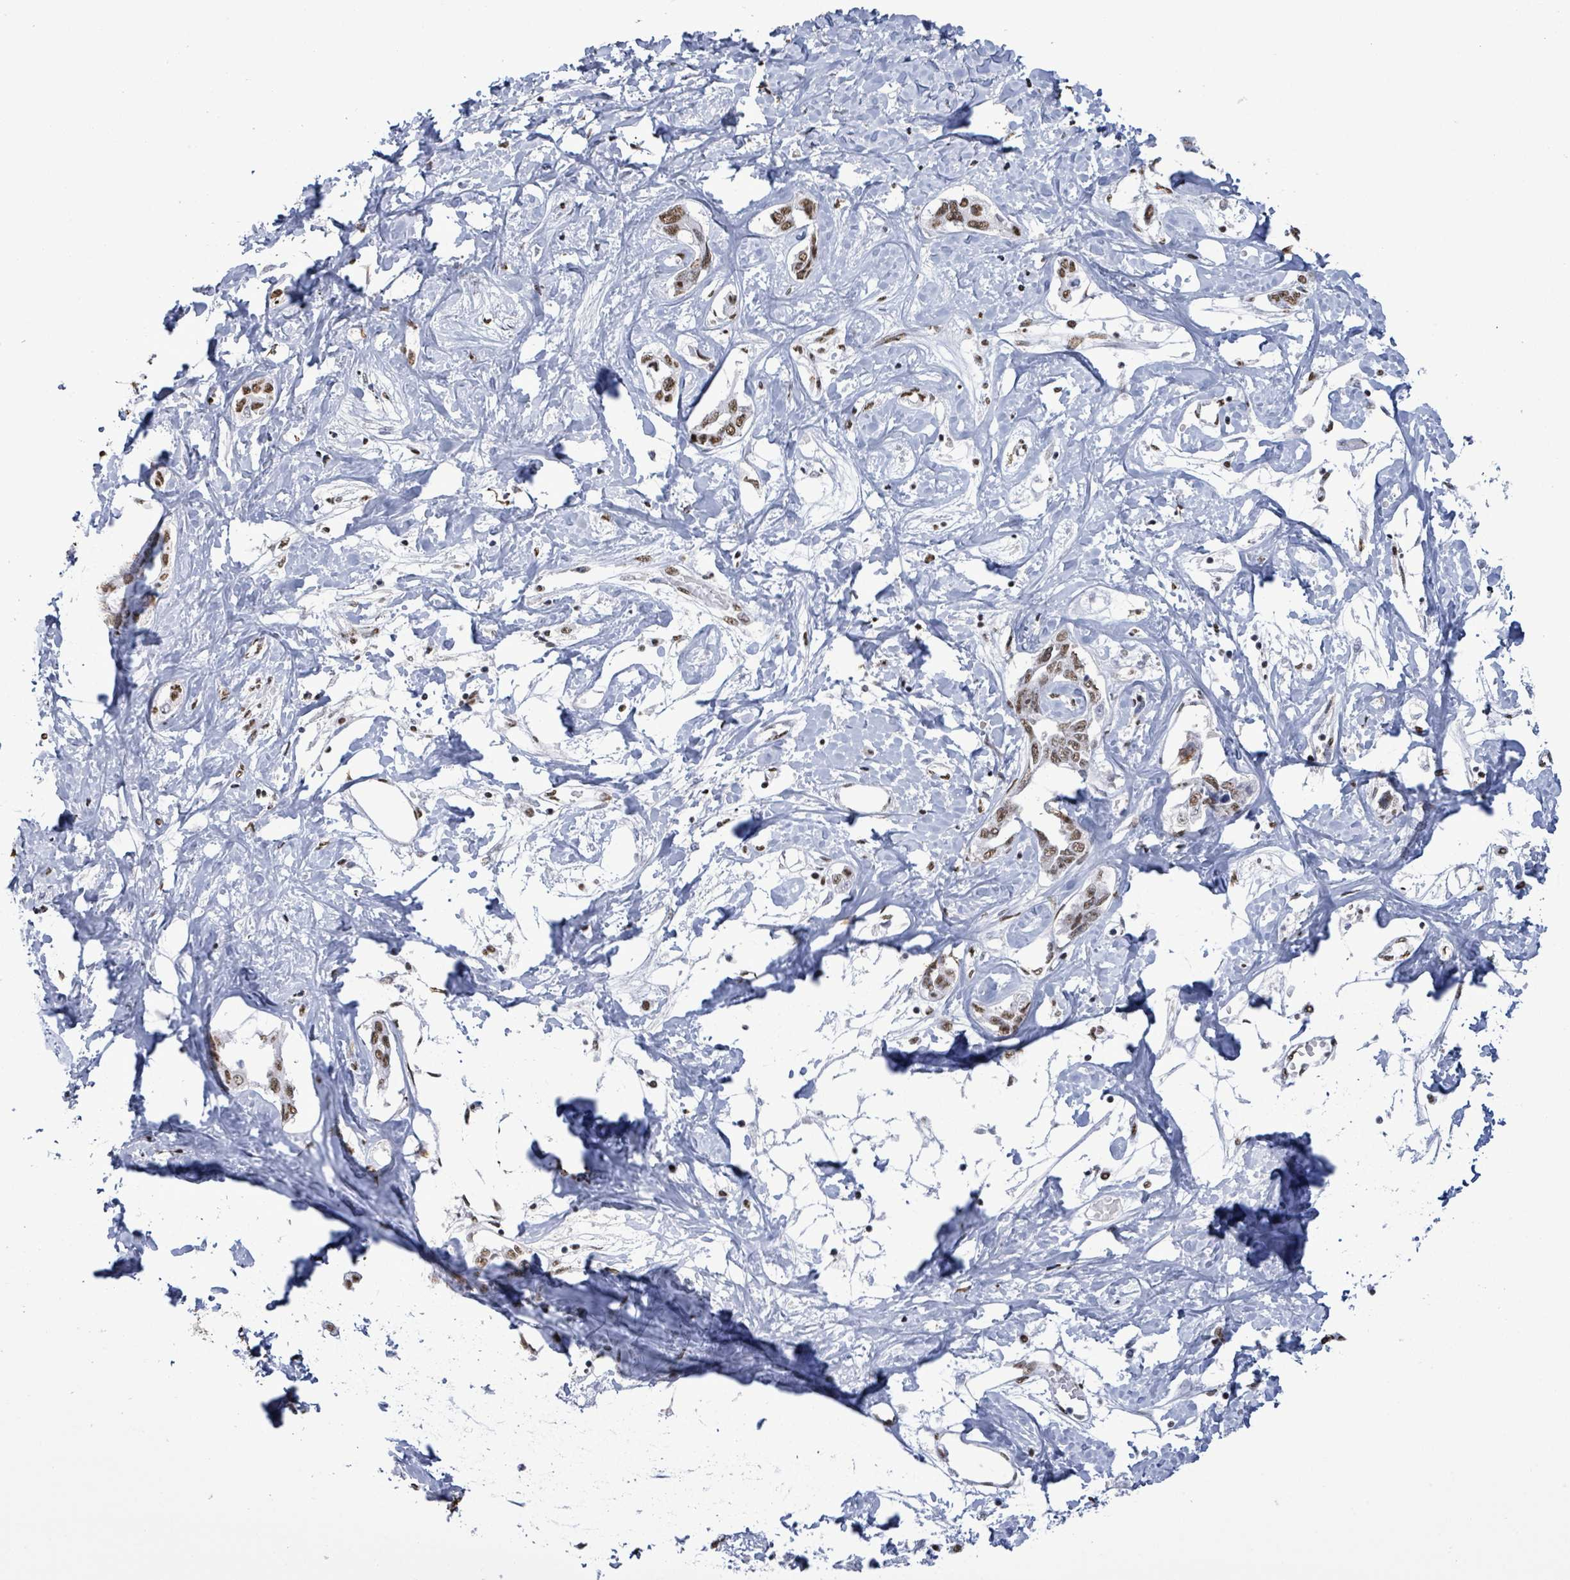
{"staining": {"intensity": "moderate", "quantity": ">75%", "location": "nuclear"}, "tissue": "liver cancer", "cell_type": "Tumor cells", "image_type": "cancer", "snomed": [{"axis": "morphology", "description": "Cholangiocarcinoma"}, {"axis": "topography", "description": "Liver"}], "caption": "Immunohistochemistry of human liver cholangiocarcinoma reveals medium levels of moderate nuclear positivity in about >75% of tumor cells.", "gene": "SAMD14", "patient": {"sex": "male", "age": 59}}